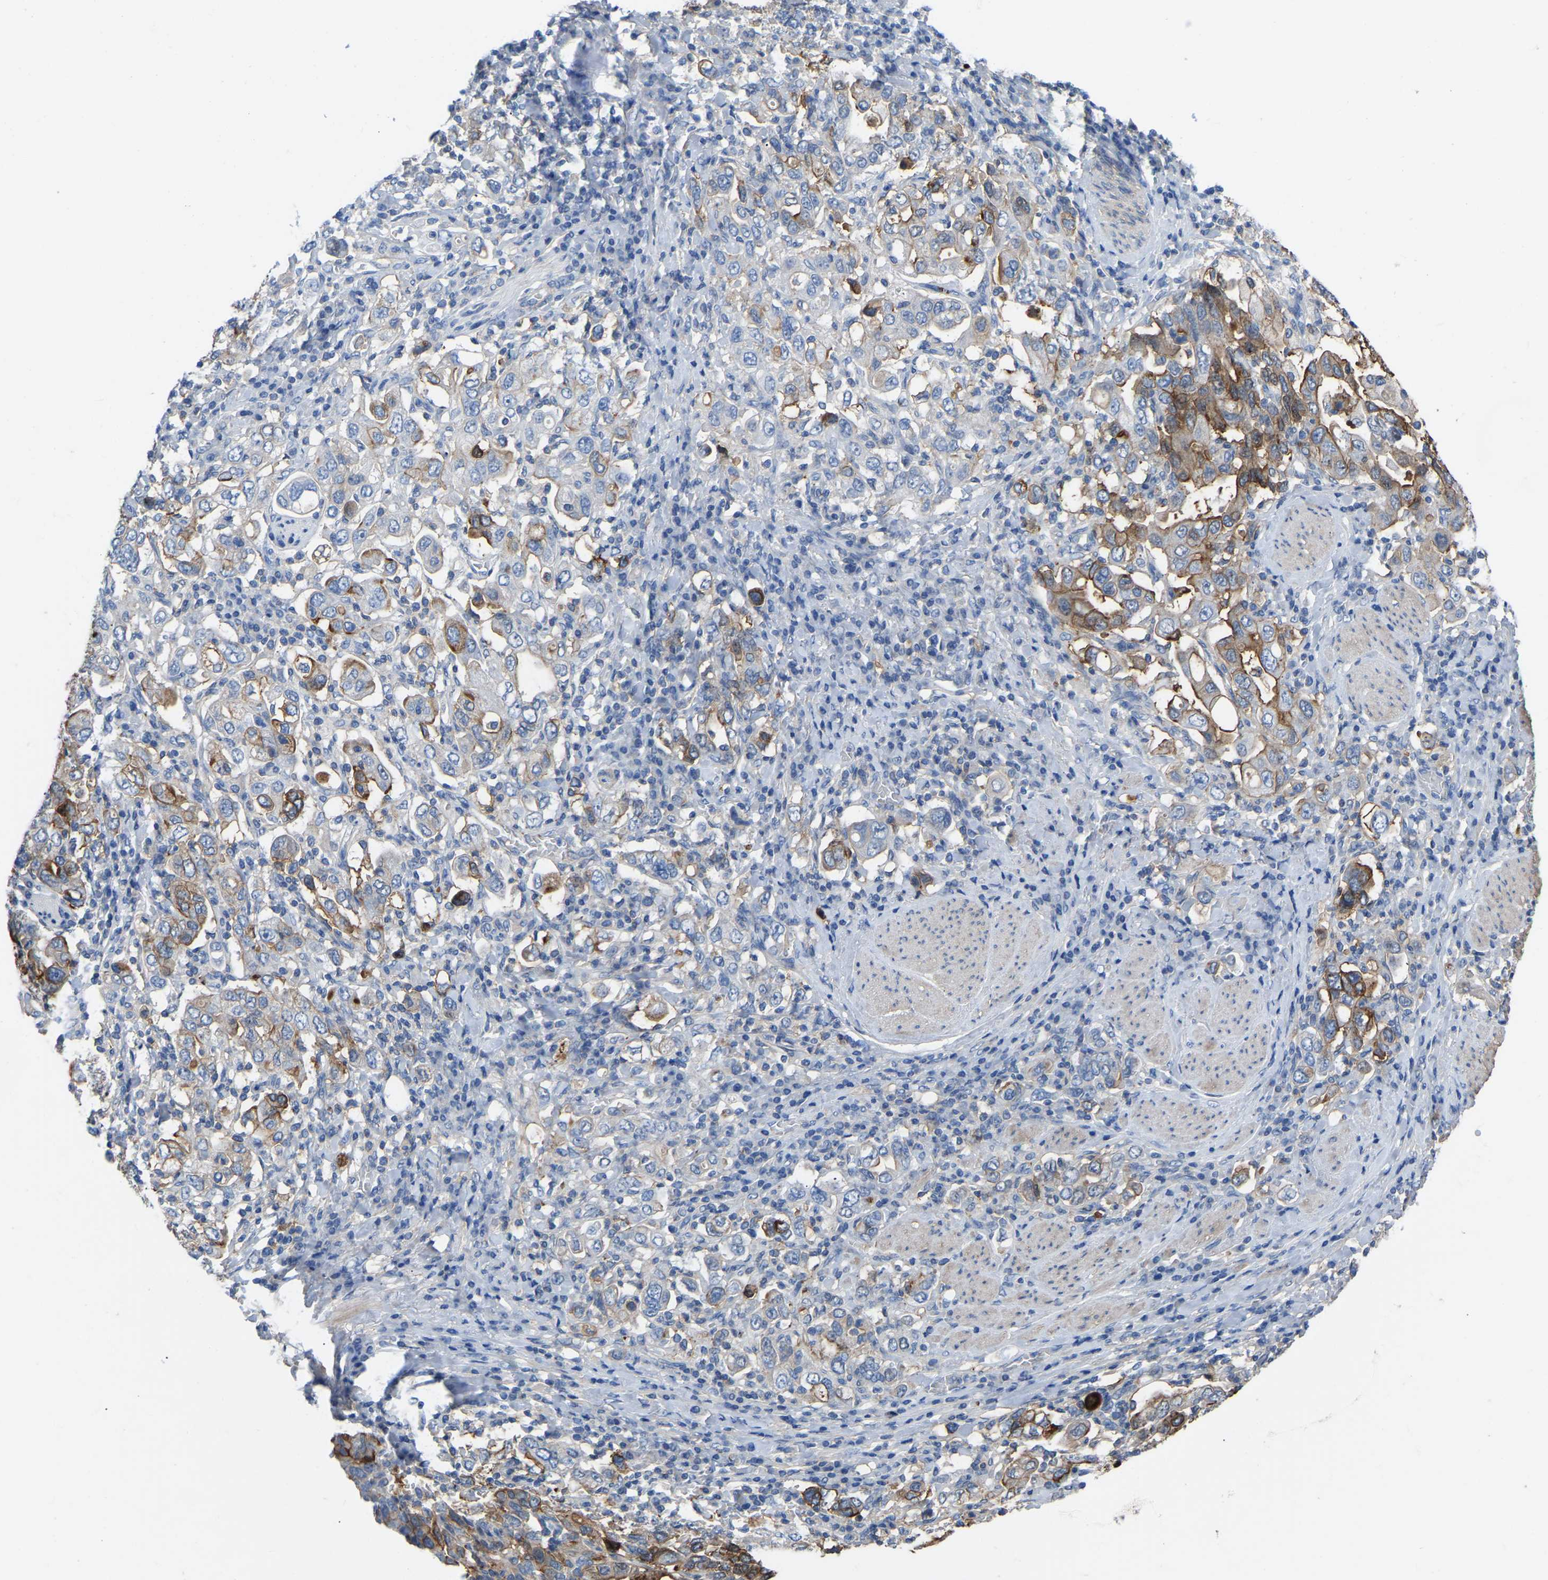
{"staining": {"intensity": "moderate", "quantity": "25%-75%", "location": "cytoplasmic/membranous"}, "tissue": "stomach cancer", "cell_type": "Tumor cells", "image_type": "cancer", "snomed": [{"axis": "morphology", "description": "Adenocarcinoma, NOS"}, {"axis": "topography", "description": "Stomach, upper"}], "caption": "Stomach cancer (adenocarcinoma) stained for a protein (brown) exhibits moderate cytoplasmic/membranous positive positivity in approximately 25%-75% of tumor cells.", "gene": "ZNF449", "patient": {"sex": "male", "age": 62}}